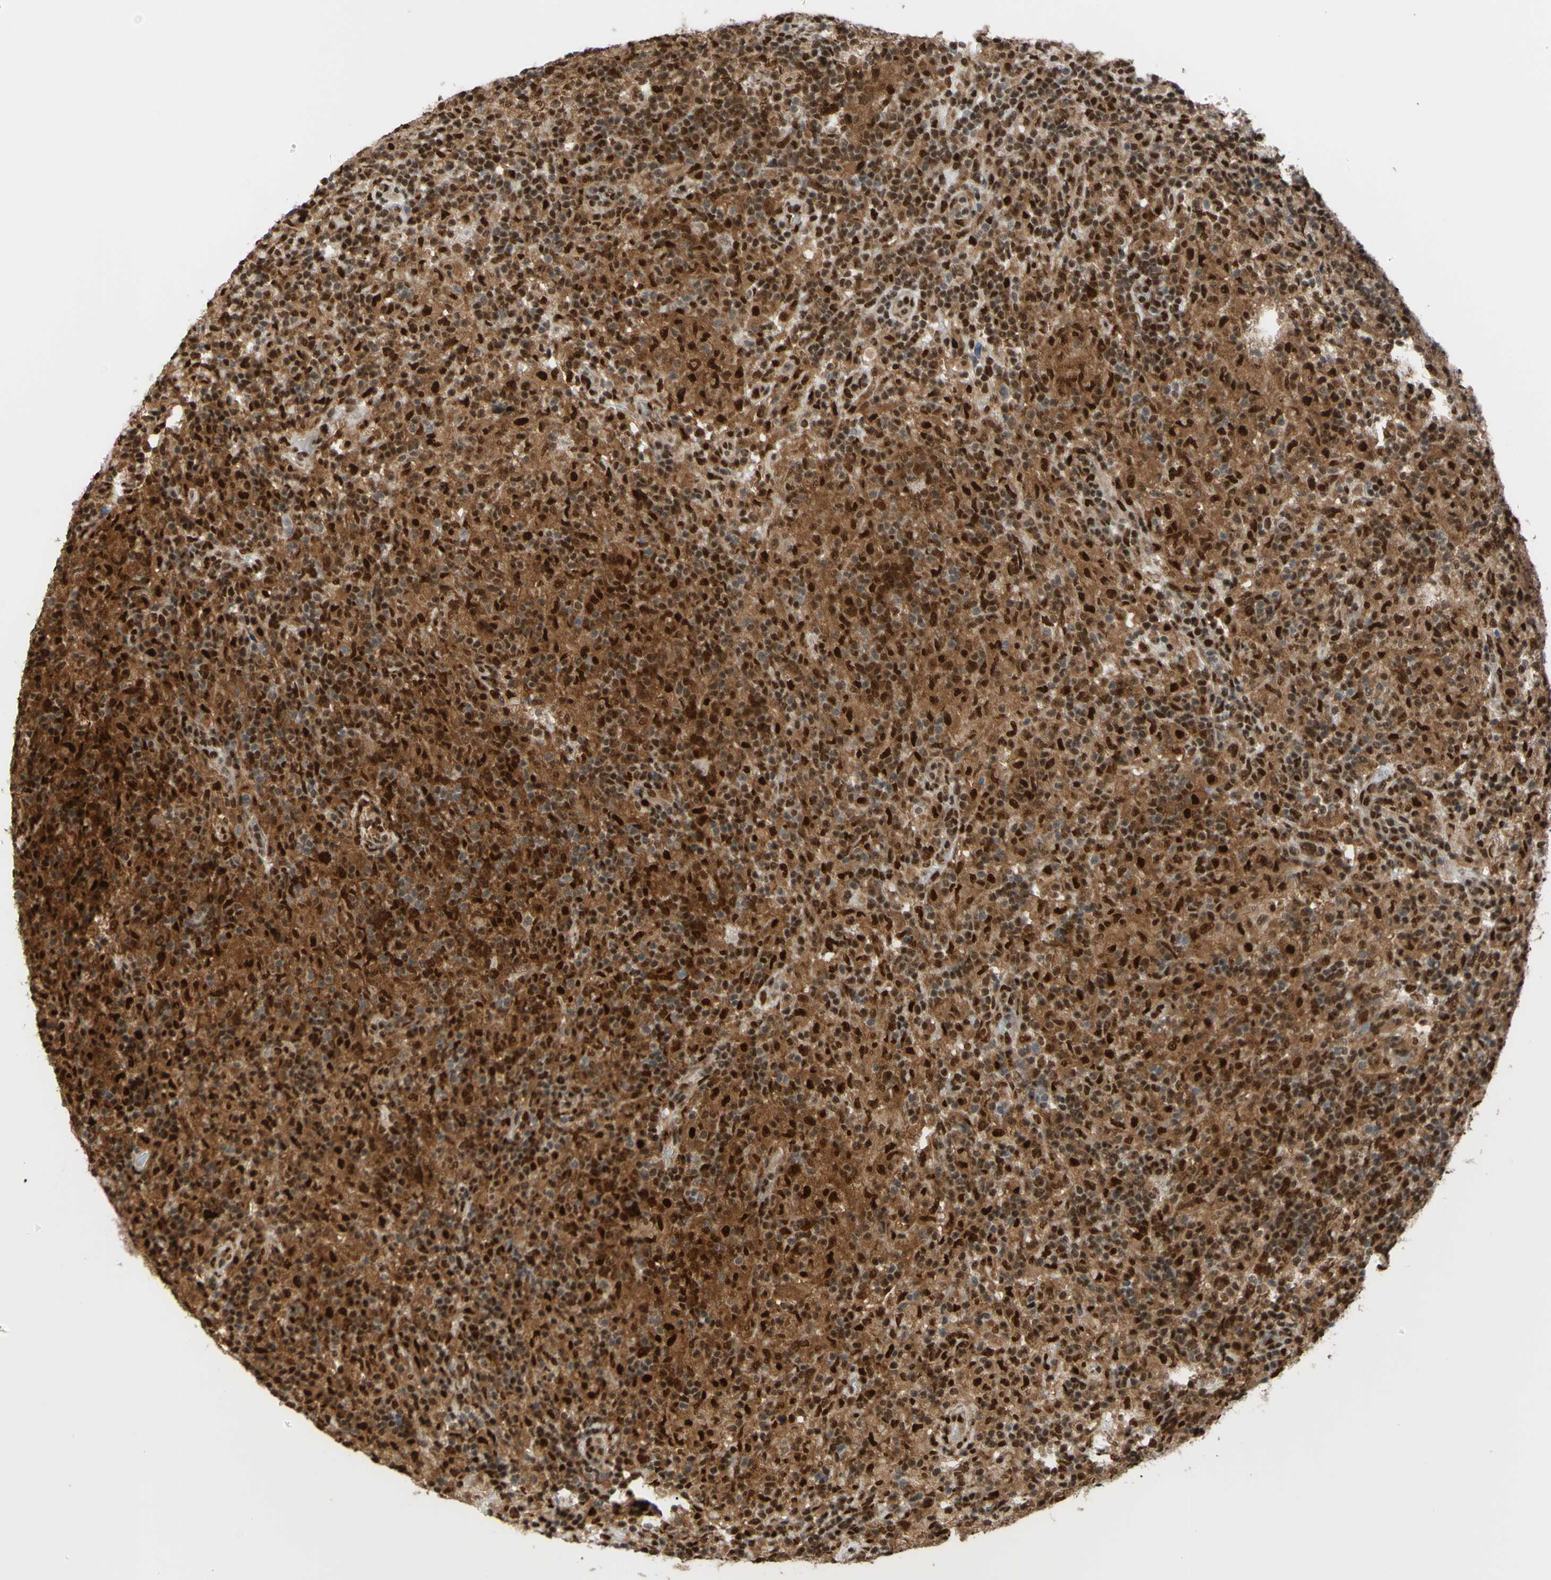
{"staining": {"intensity": "strong", "quantity": ">75%", "location": "cytoplasmic/membranous,nuclear"}, "tissue": "lymphoma", "cell_type": "Tumor cells", "image_type": "cancer", "snomed": [{"axis": "morphology", "description": "Hodgkin's disease, NOS"}, {"axis": "topography", "description": "Lymph node"}], "caption": "Immunohistochemistry of lymphoma exhibits high levels of strong cytoplasmic/membranous and nuclear expression in approximately >75% of tumor cells. Immunohistochemistry (ihc) stains the protein of interest in brown and the nuclei are stained blue.", "gene": "FKBP5", "patient": {"sex": "male", "age": 70}}